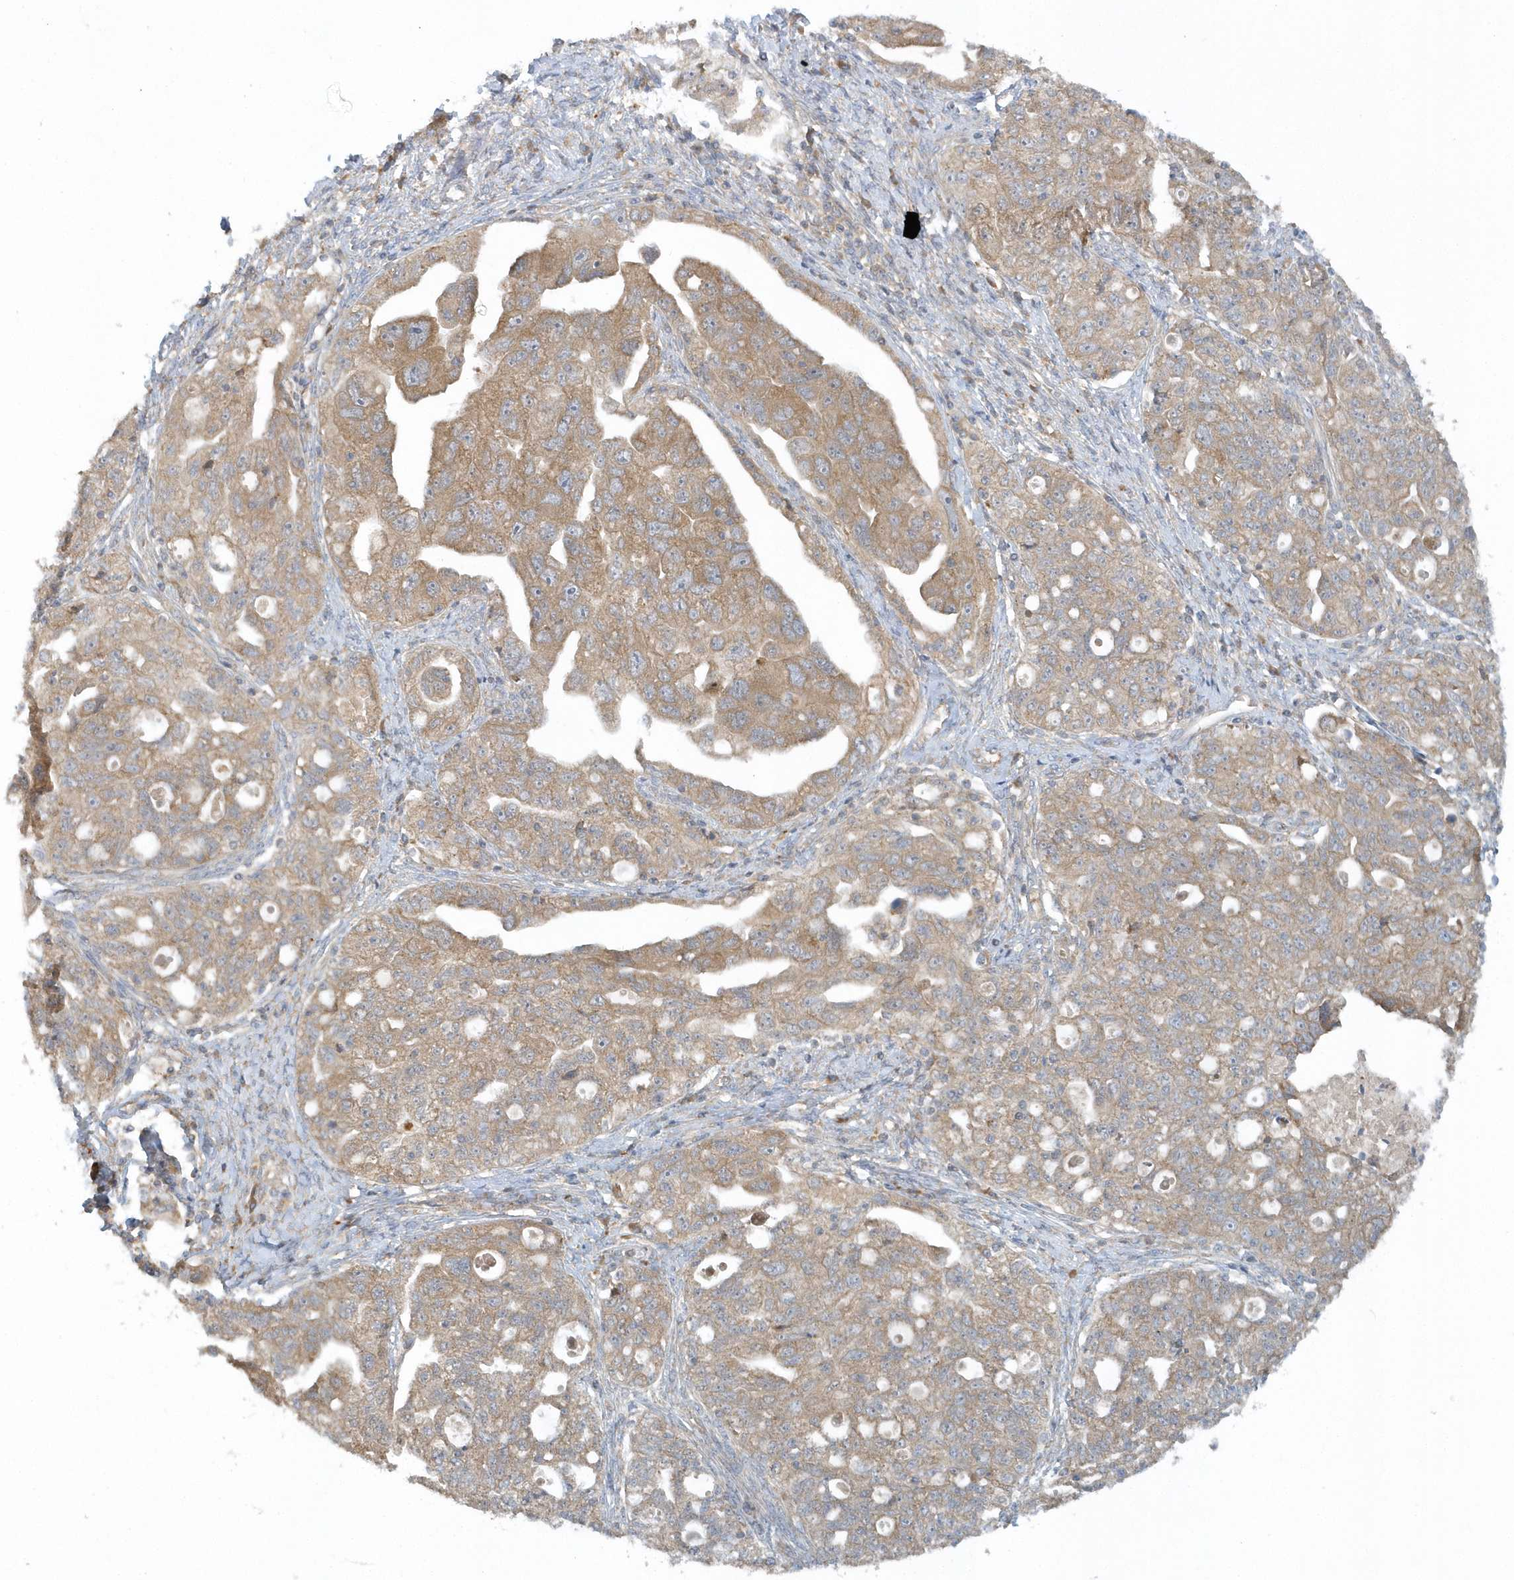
{"staining": {"intensity": "moderate", "quantity": ">75%", "location": "cytoplasmic/membranous"}, "tissue": "ovarian cancer", "cell_type": "Tumor cells", "image_type": "cancer", "snomed": [{"axis": "morphology", "description": "Carcinoma, NOS"}, {"axis": "morphology", "description": "Cystadenocarcinoma, serous, NOS"}, {"axis": "topography", "description": "Ovary"}], "caption": "Serous cystadenocarcinoma (ovarian) stained with a brown dye displays moderate cytoplasmic/membranous positive positivity in about >75% of tumor cells.", "gene": "CNOT10", "patient": {"sex": "female", "age": 69}}